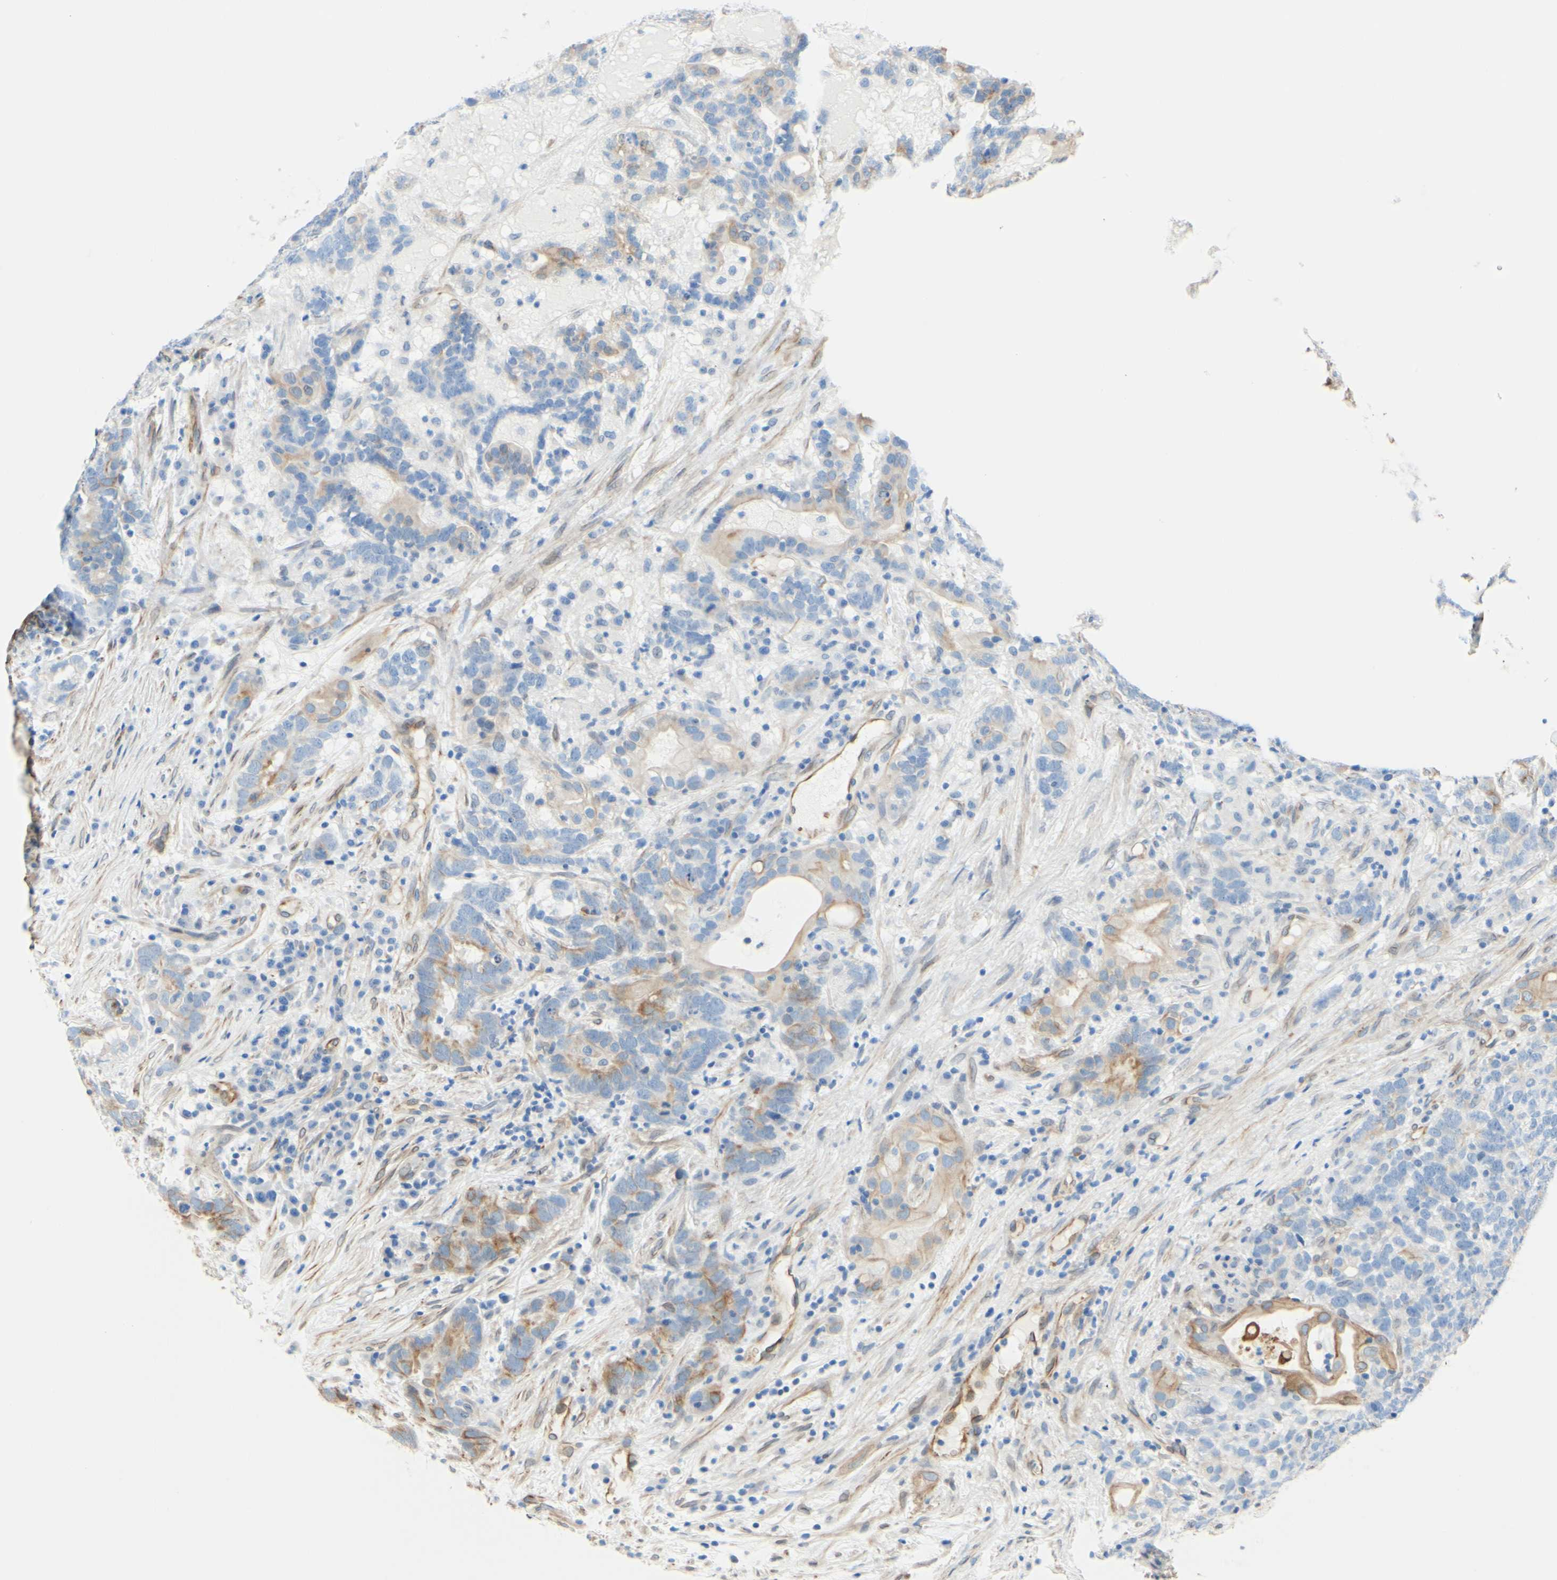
{"staining": {"intensity": "moderate", "quantity": "<25%", "location": "cytoplasmic/membranous"}, "tissue": "testis cancer", "cell_type": "Tumor cells", "image_type": "cancer", "snomed": [{"axis": "morphology", "description": "Carcinoma, Embryonal, NOS"}, {"axis": "topography", "description": "Testis"}], "caption": "The histopathology image displays staining of testis cancer (embryonal carcinoma), revealing moderate cytoplasmic/membranous protein expression (brown color) within tumor cells. The staining was performed using DAB to visualize the protein expression in brown, while the nuclei were stained in blue with hematoxylin (Magnification: 20x).", "gene": "ENDOD1", "patient": {"sex": "male", "age": 26}}